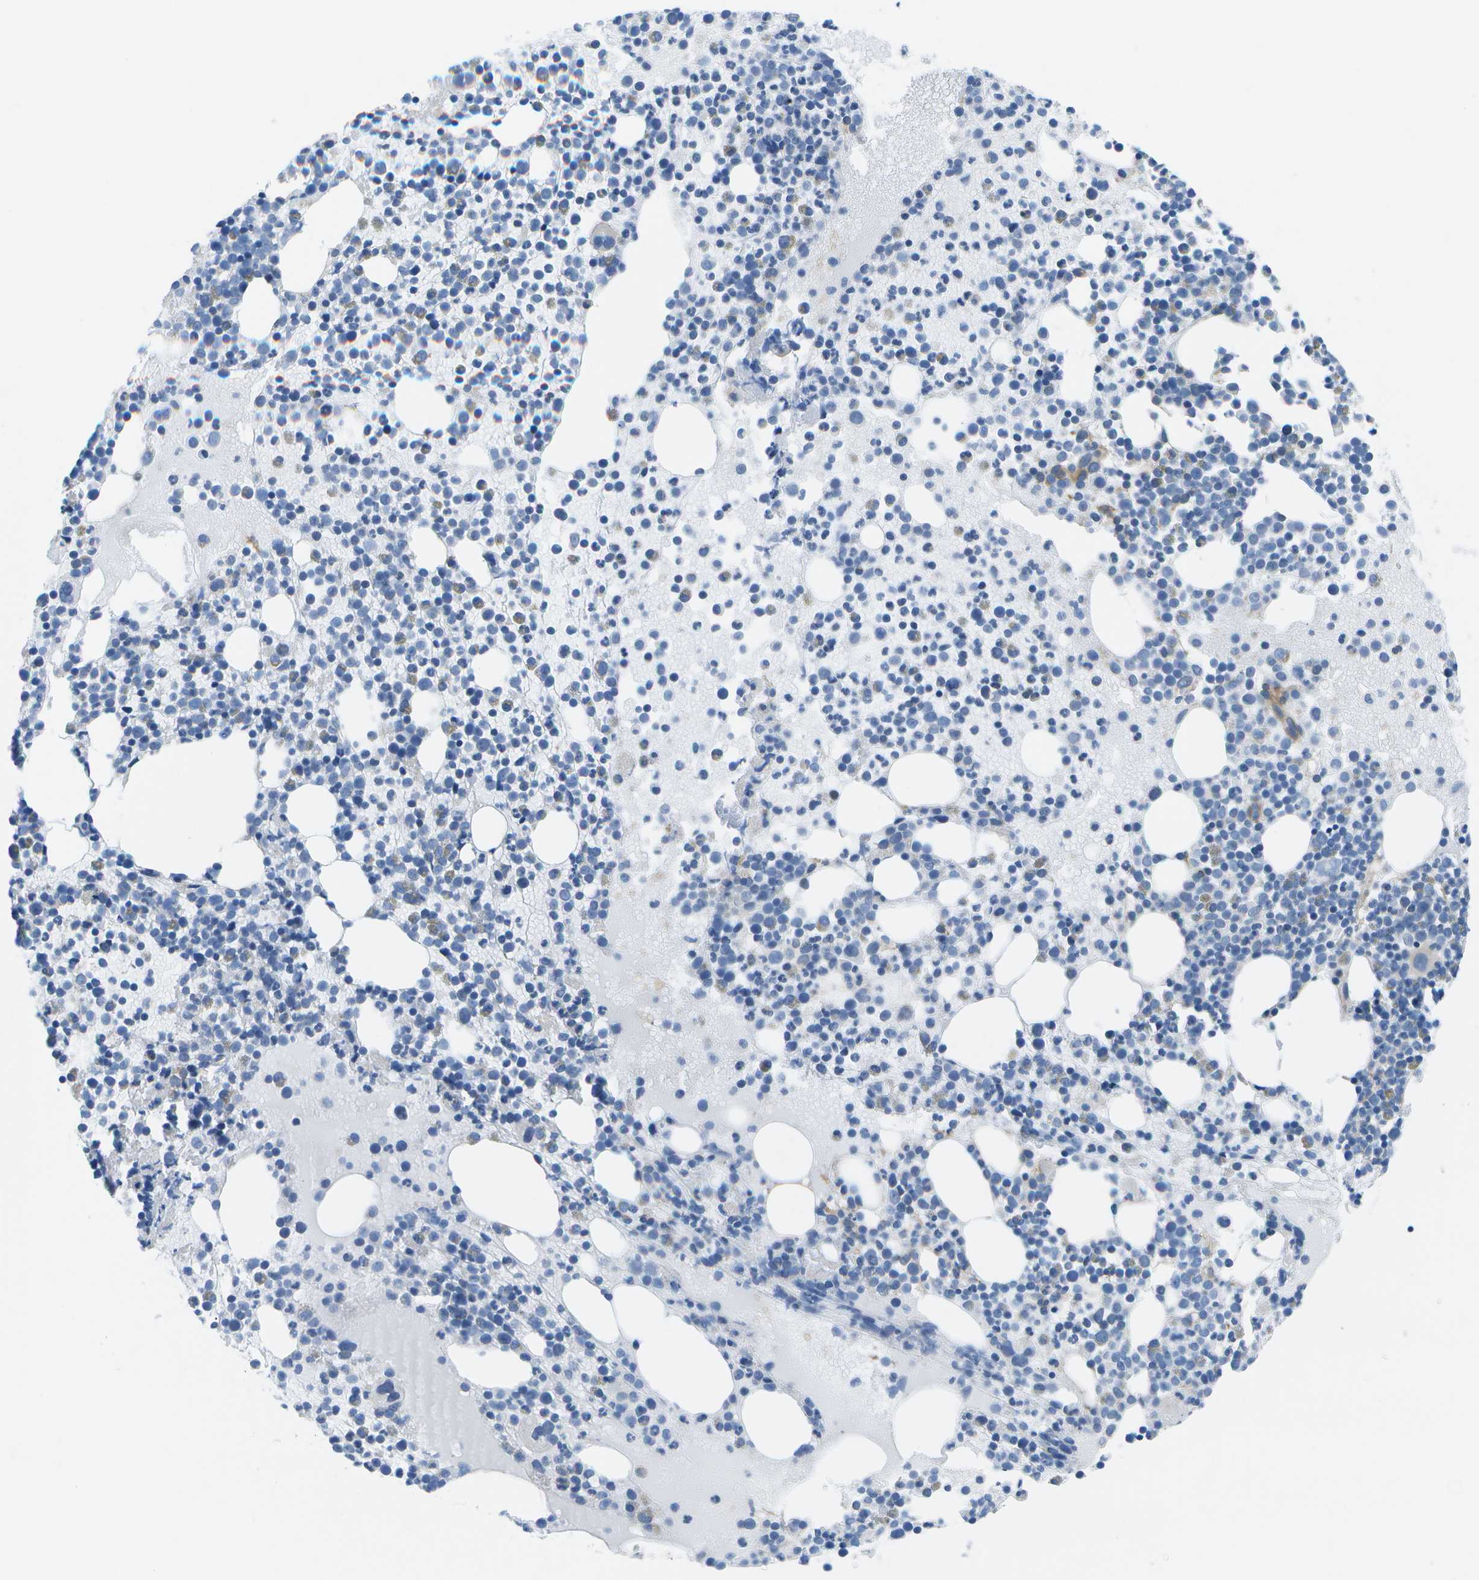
{"staining": {"intensity": "weak", "quantity": "<25%", "location": "cytoplasmic/membranous"}, "tissue": "bone marrow", "cell_type": "Hematopoietic cells", "image_type": "normal", "snomed": [{"axis": "morphology", "description": "Normal tissue, NOS"}, {"axis": "morphology", "description": "Inflammation, NOS"}, {"axis": "topography", "description": "Bone marrow"}], "caption": "Benign bone marrow was stained to show a protein in brown. There is no significant positivity in hematopoietic cells. The staining is performed using DAB brown chromogen with nuclei counter-stained in using hematoxylin.", "gene": "SORBS3", "patient": {"sex": "male", "age": 58}}